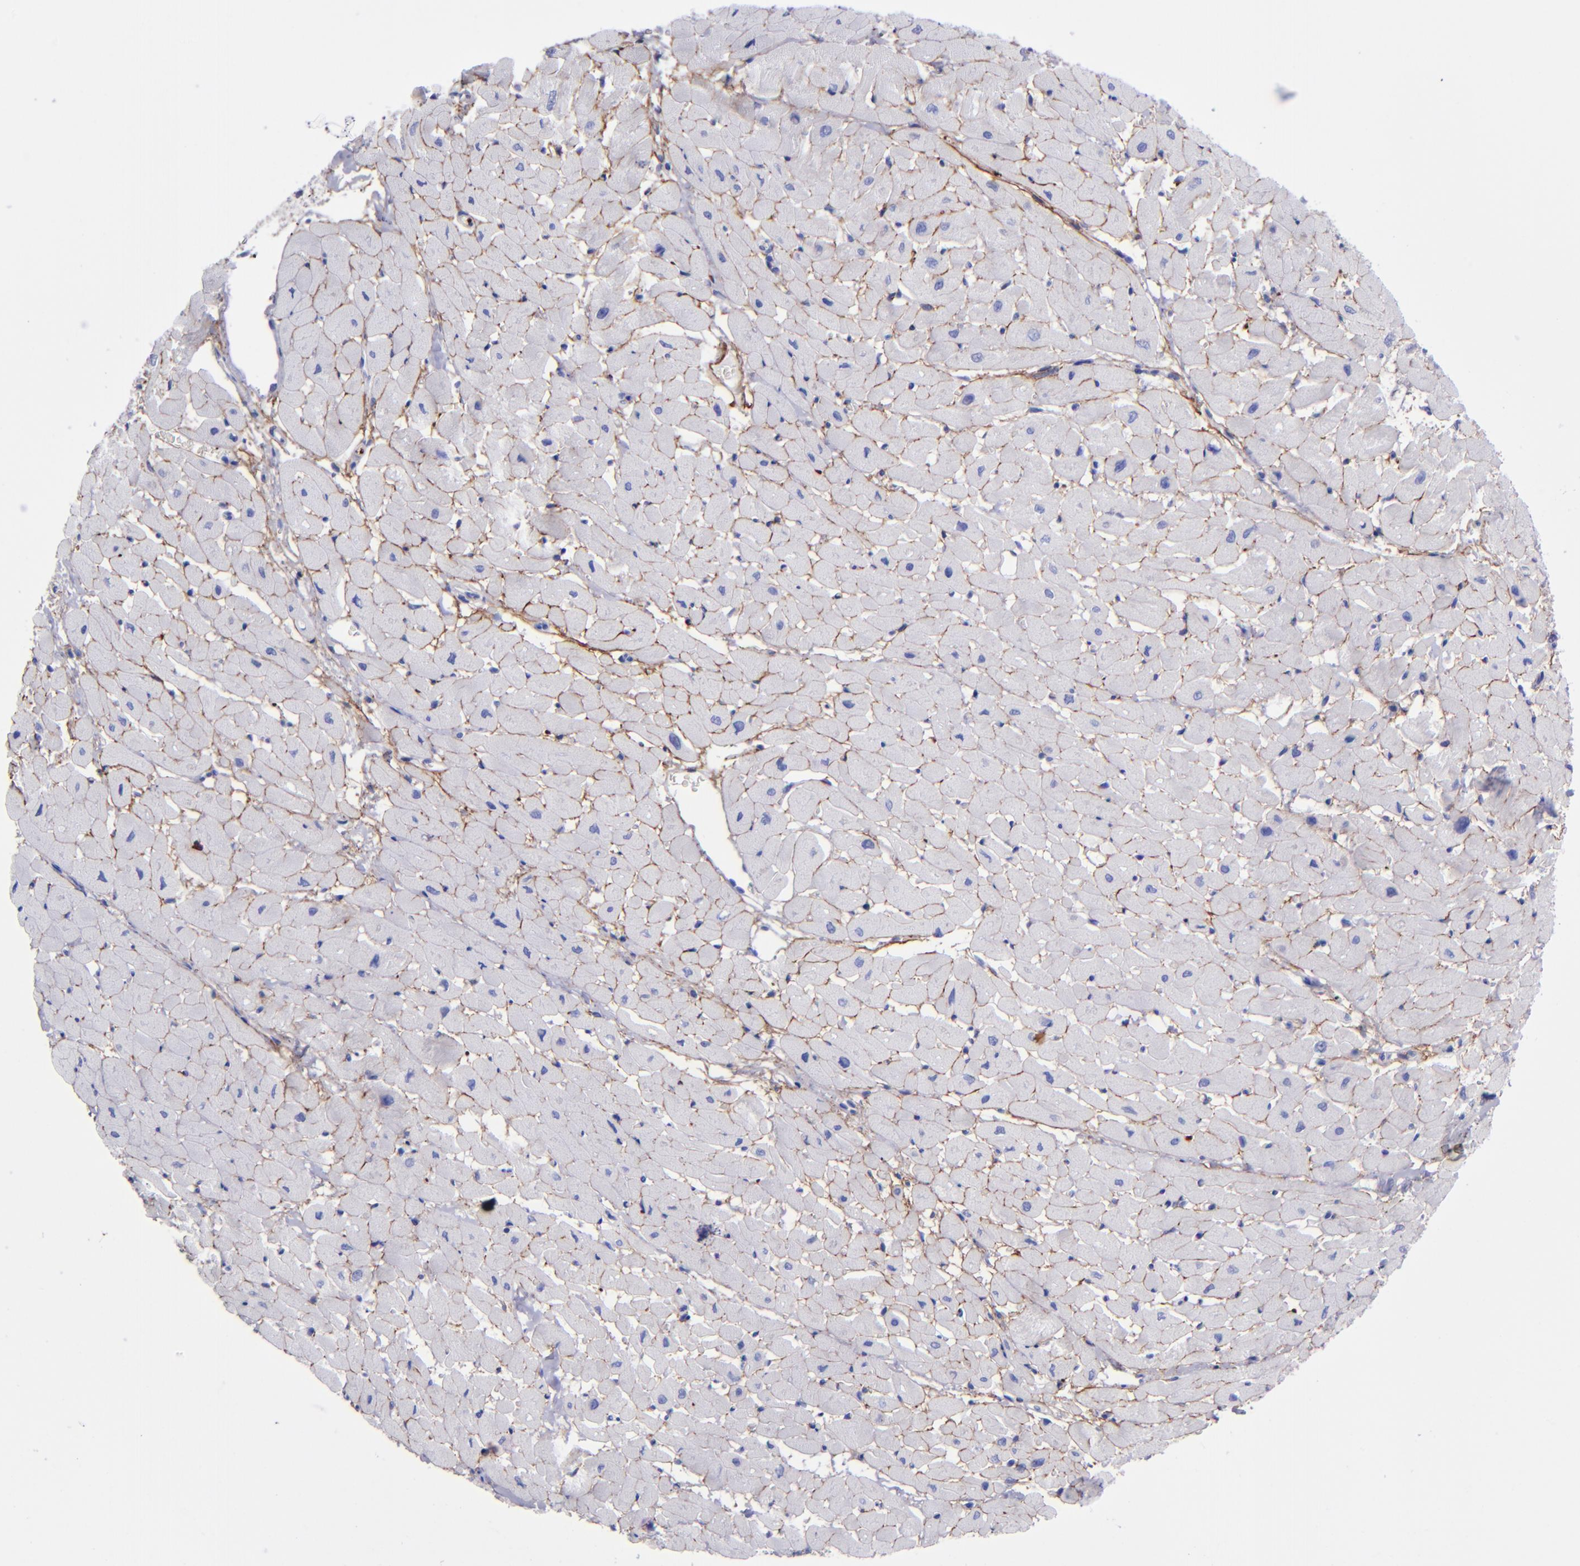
{"staining": {"intensity": "negative", "quantity": "none", "location": "none"}, "tissue": "heart muscle", "cell_type": "Cardiomyocytes", "image_type": "normal", "snomed": [{"axis": "morphology", "description": "Normal tissue, NOS"}, {"axis": "topography", "description": "Heart"}], "caption": "Normal heart muscle was stained to show a protein in brown. There is no significant expression in cardiomyocytes.", "gene": "EFCAB13", "patient": {"sex": "male", "age": 45}}